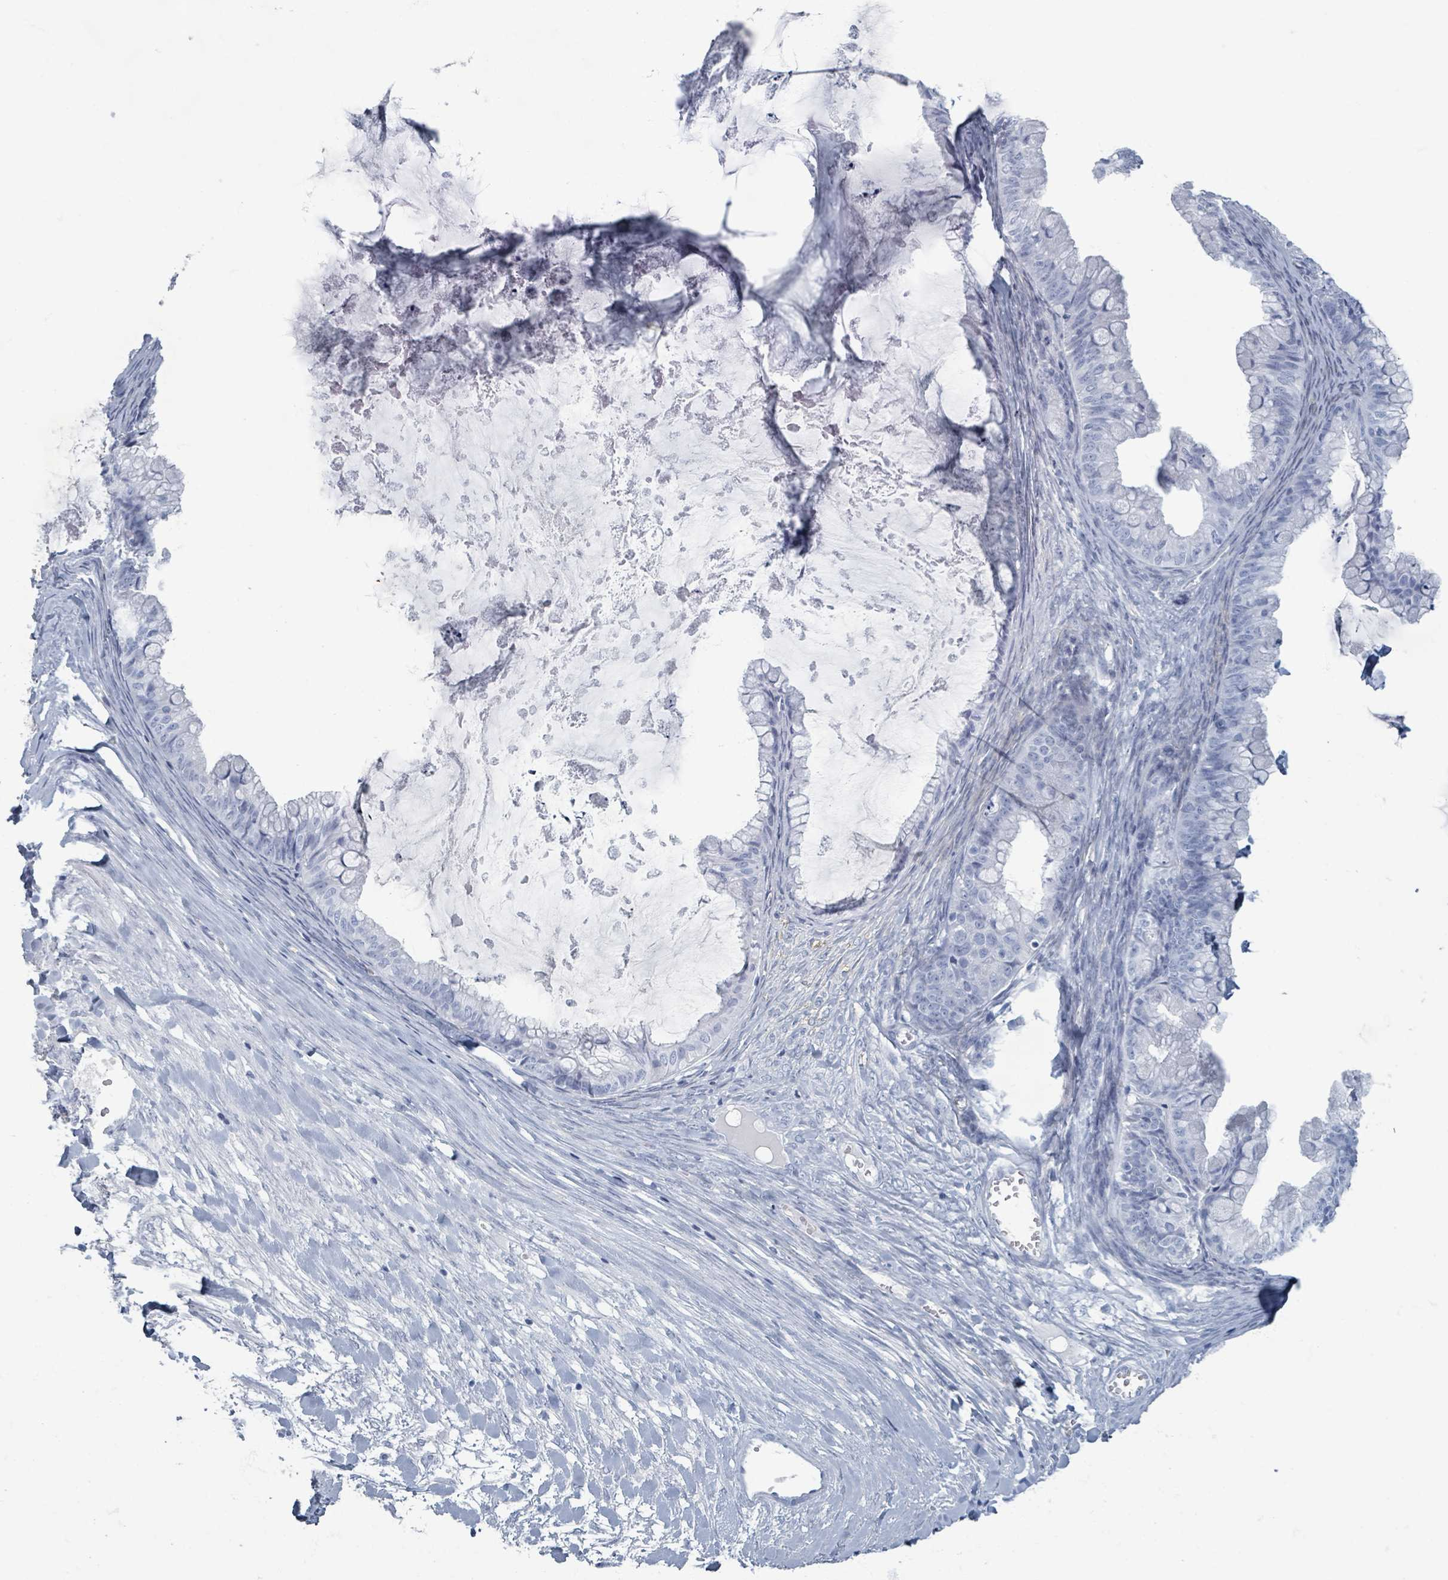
{"staining": {"intensity": "negative", "quantity": "none", "location": "none"}, "tissue": "ovarian cancer", "cell_type": "Tumor cells", "image_type": "cancer", "snomed": [{"axis": "morphology", "description": "Cystadenocarcinoma, mucinous, NOS"}, {"axis": "topography", "description": "Ovary"}], "caption": "This is an immunohistochemistry histopathology image of ovarian cancer. There is no expression in tumor cells.", "gene": "TAS2R1", "patient": {"sex": "female", "age": 35}}